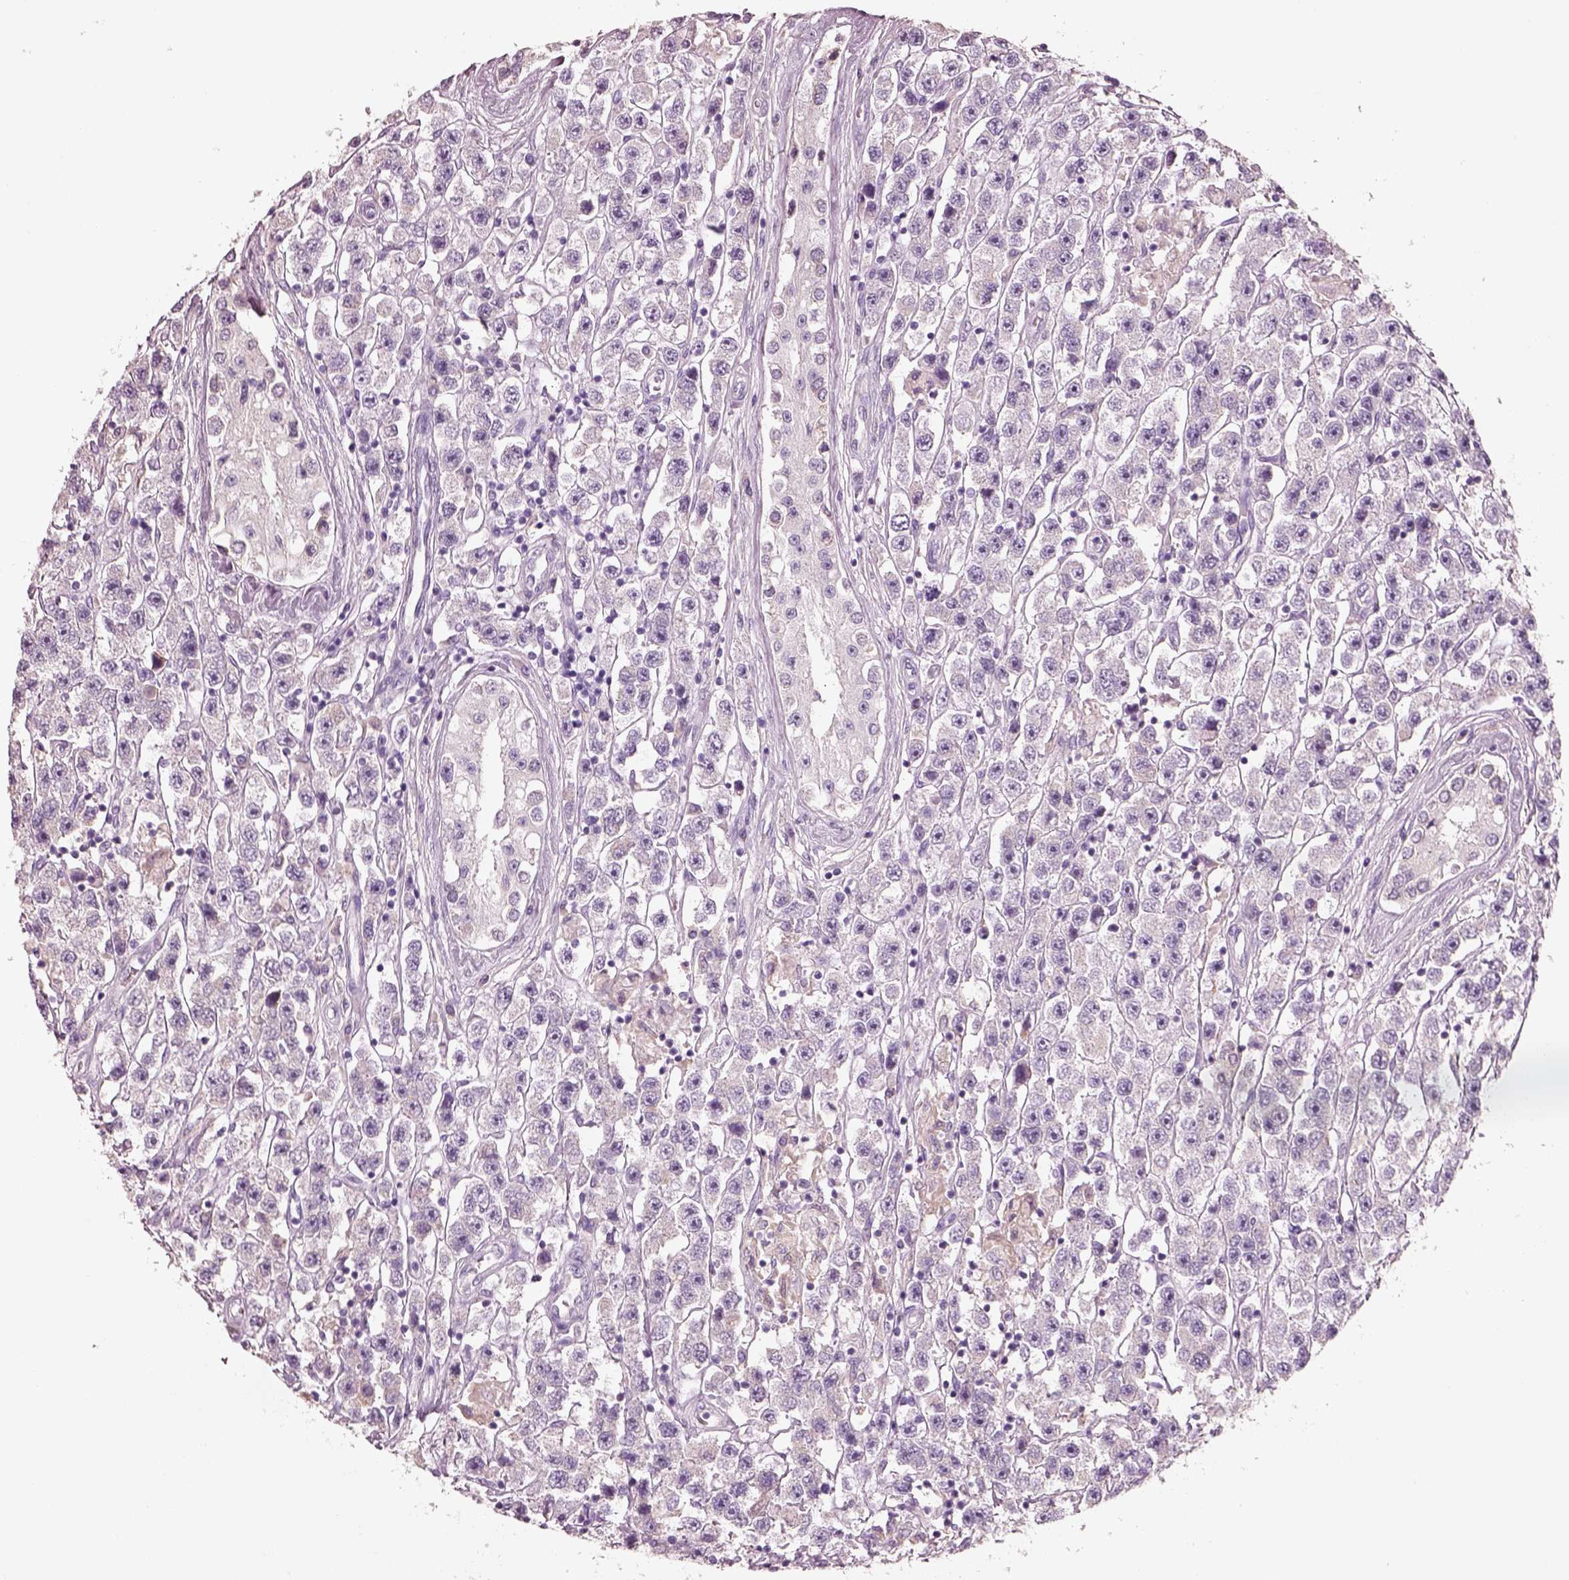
{"staining": {"intensity": "negative", "quantity": "none", "location": "none"}, "tissue": "testis cancer", "cell_type": "Tumor cells", "image_type": "cancer", "snomed": [{"axis": "morphology", "description": "Seminoma, NOS"}, {"axis": "topography", "description": "Testis"}], "caption": "High magnification brightfield microscopy of testis cancer stained with DAB (brown) and counterstained with hematoxylin (blue): tumor cells show no significant staining. (DAB IHC, high magnification).", "gene": "PNOC", "patient": {"sex": "male", "age": 45}}